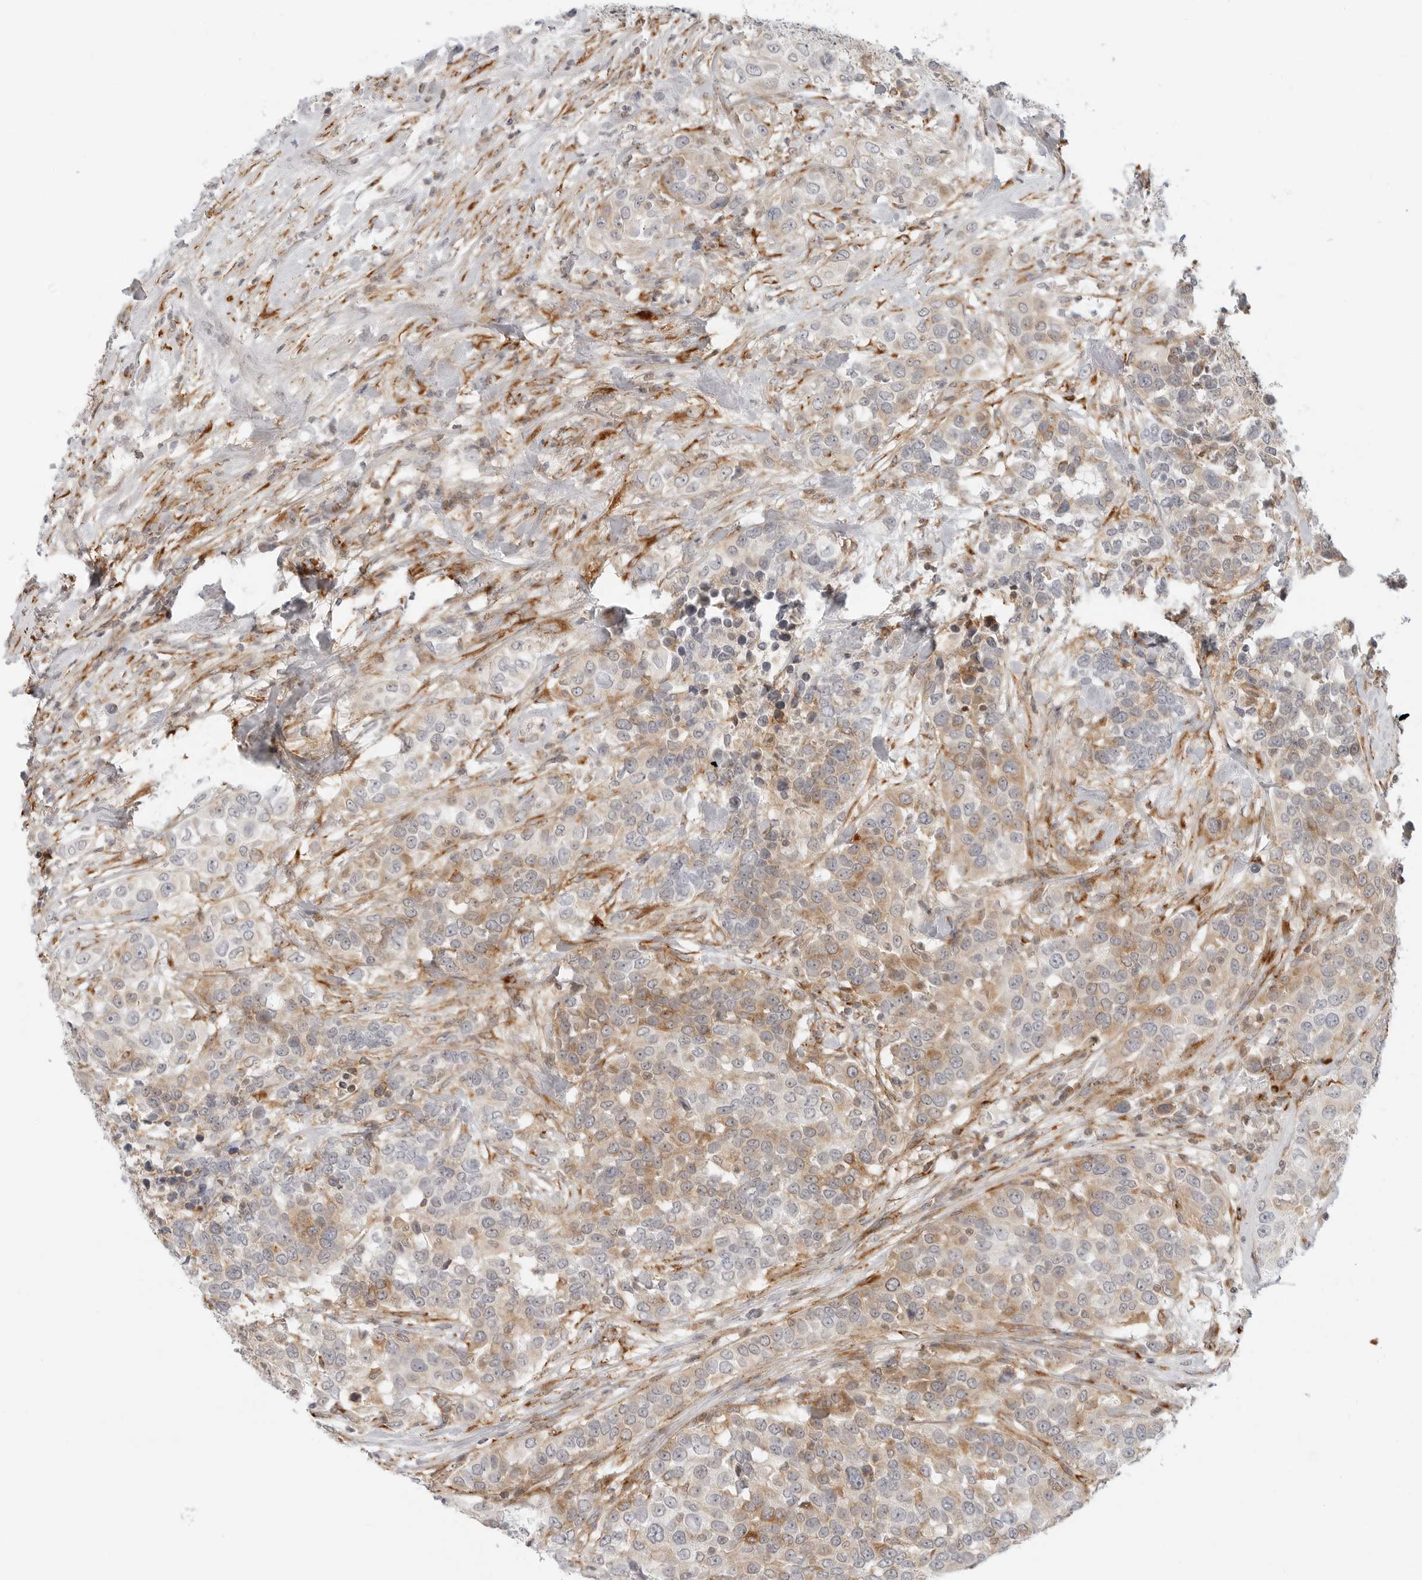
{"staining": {"intensity": "moderate", "quantity": ">75%", "location": "cytoplasmic/membranous"}, "tissue": "urothelial cancer", "cell_type": "Tumor cells", "image_type": "cancer", "snomed": [{"axis": "morphology", "description": "Urothelial carcinoma, High grade"}, {"axis": "topography", "description": "Urinary bladder"}], "caption": "Protein expression by IHC demonstrates moderate cytoplasmic/membranous expression in approximately >75% of tumor cells in urothelial cancer.", "gene": "C1QTNF1", "patient": {"sex": "female", "age": 80}}